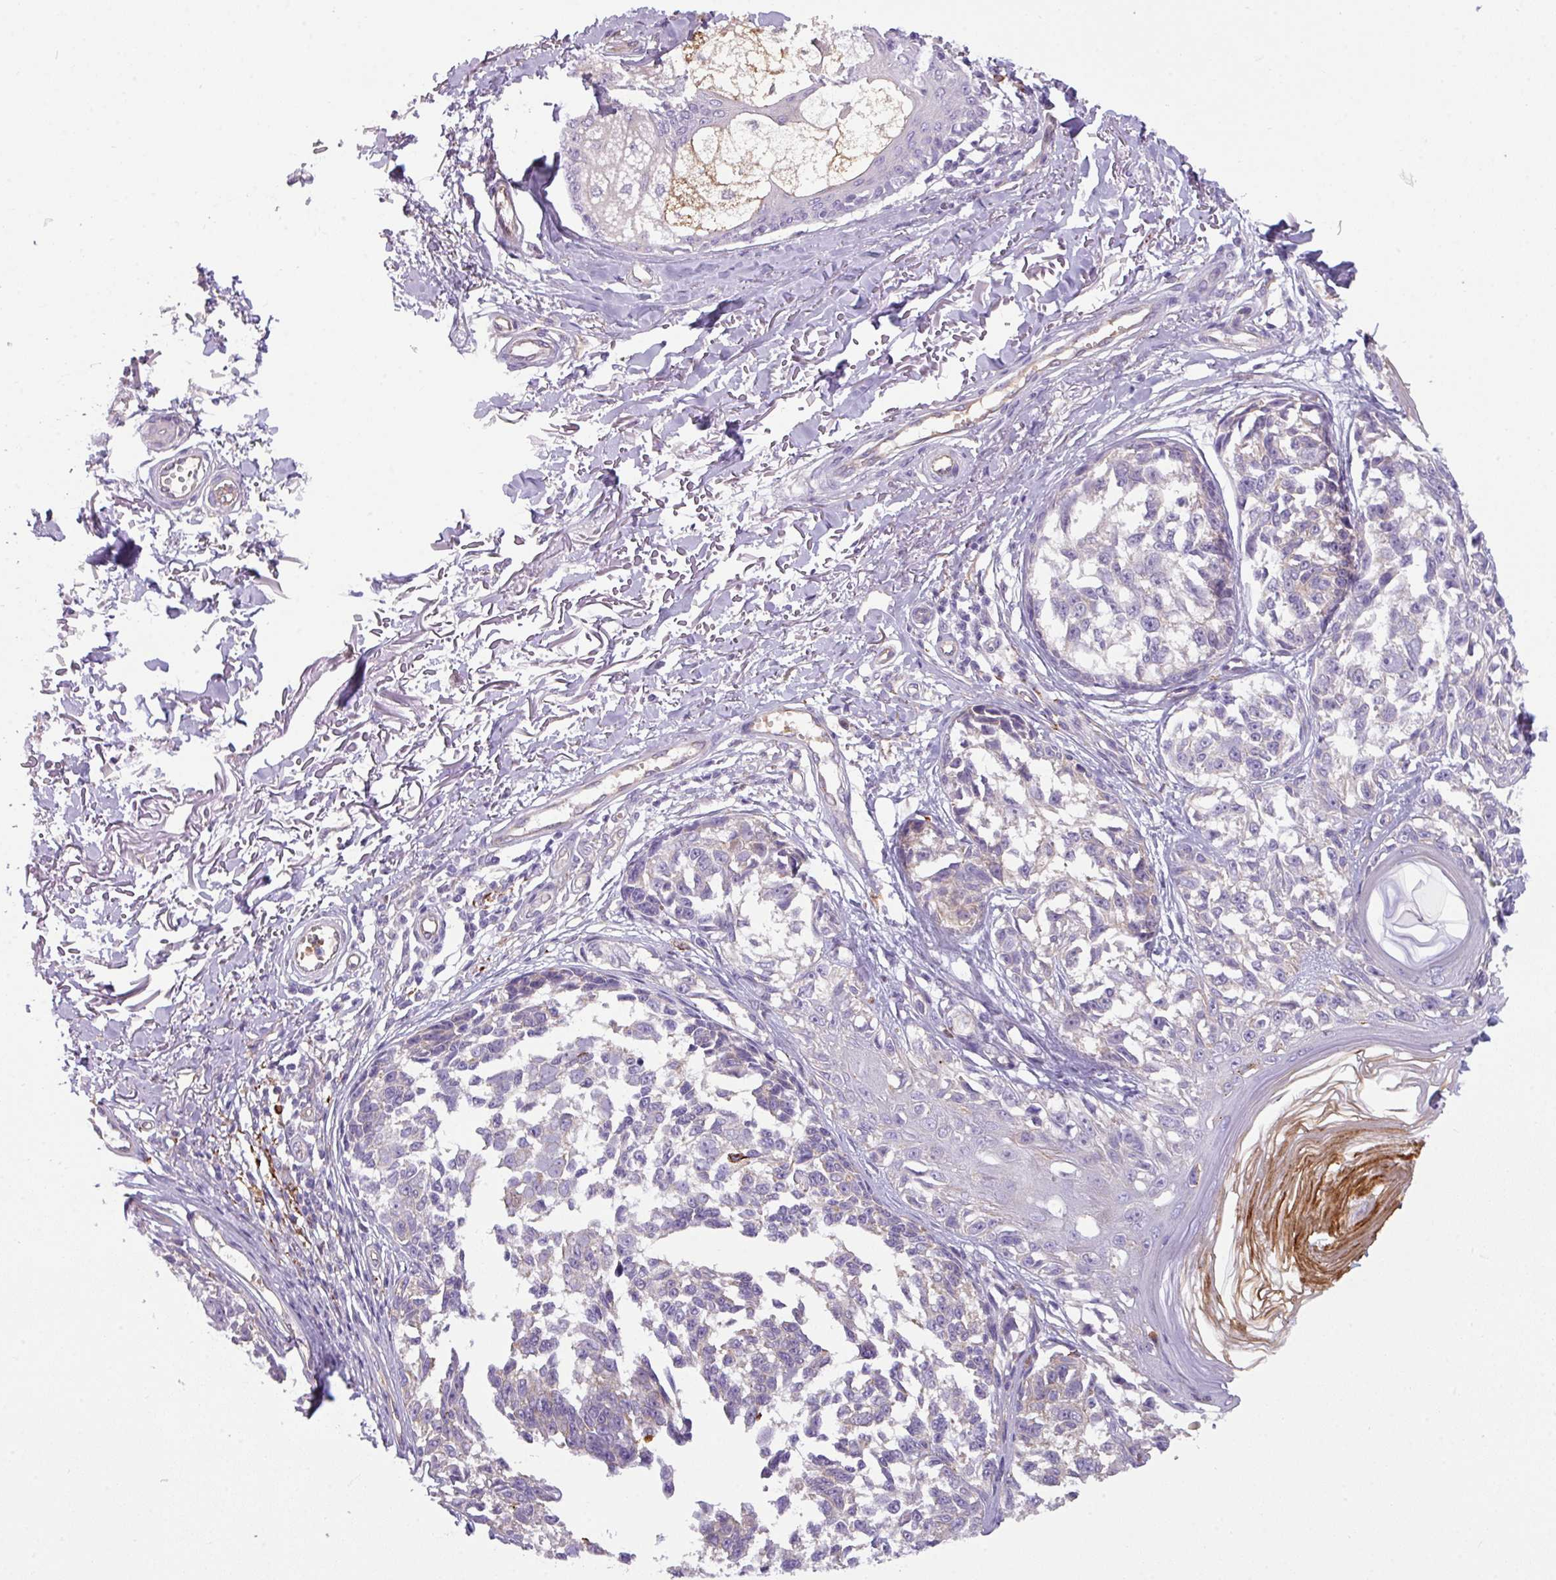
{"staining": {"intensity": "negative", "quantity": "none", "location": "none"}, "tissue": "melanoma", "cell_type": "Tumor cells", "image_type": "cancer", "snomed": [{"axis": "morphology", "description": "Malignant melanoma, NOS"}, {"axis": "topography", "description": "Skin"}], "caption": "High power microscopy micrograph of an IHC photomicrograph of malignant melanoma, revealing no significant expression in tumor cells.", "gene": "BUD23", "patient": {"sex": "male", "age": 73}}